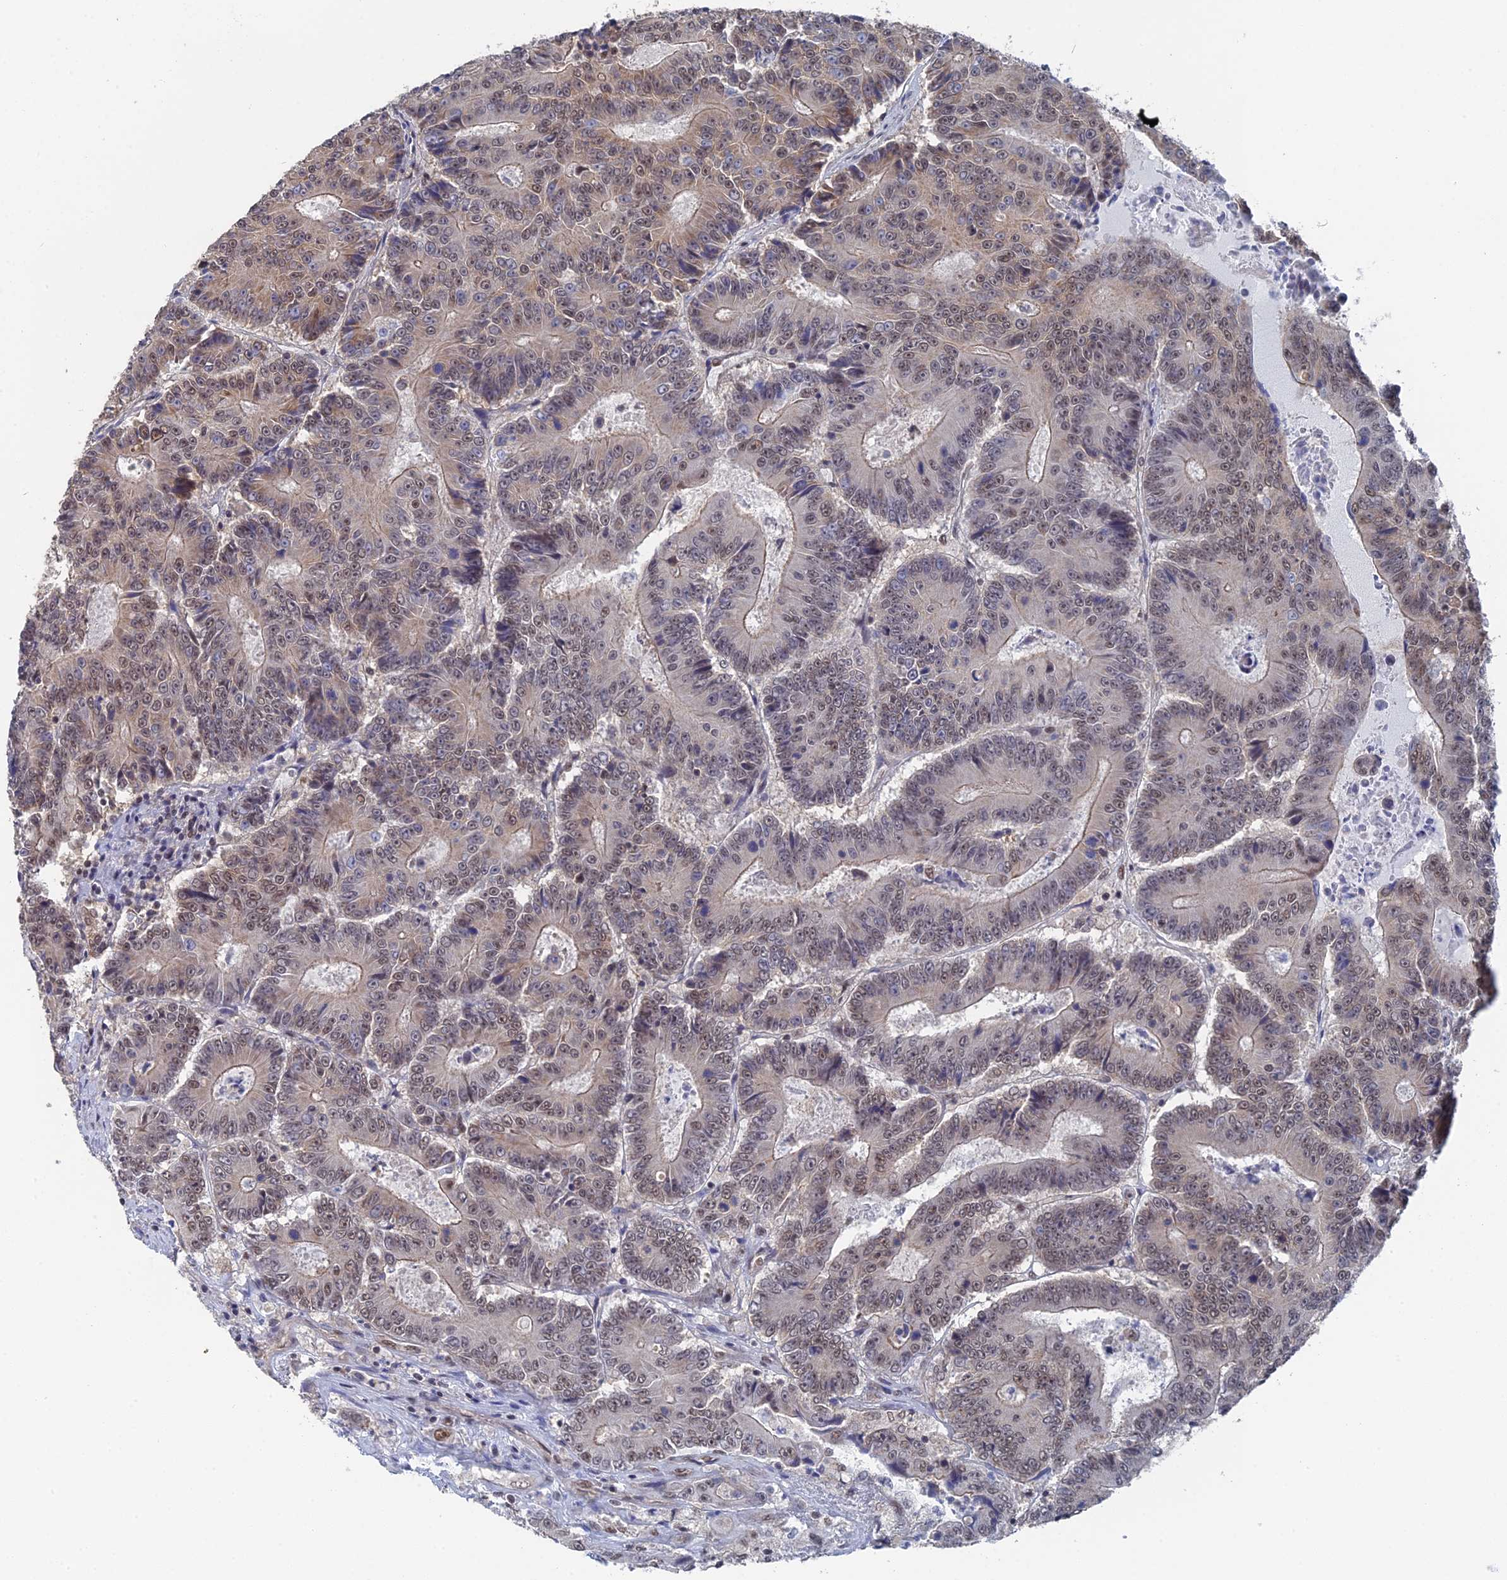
{"staining": {"intensity": "moderate", "quantity": "25%-75%", "location": "nuclear"}, "tissue": "colorectal cancer", "cell_type": "Tumor cells", "image_type": "cancer", "snomed": [{"axis": "morphology", "description": "Adenocarcinoma, NOS"}, {"axis": "topography", "description": "Colon"}], "caption": "Colorectal adenocarcinoma was stained to show a protein in brown. There is medium levels of moderate nuclear positivity in approximately 25%-75% of tumor cells.", "gene": "TSSC4", "patient": {"sex": "male", "age": 83}}